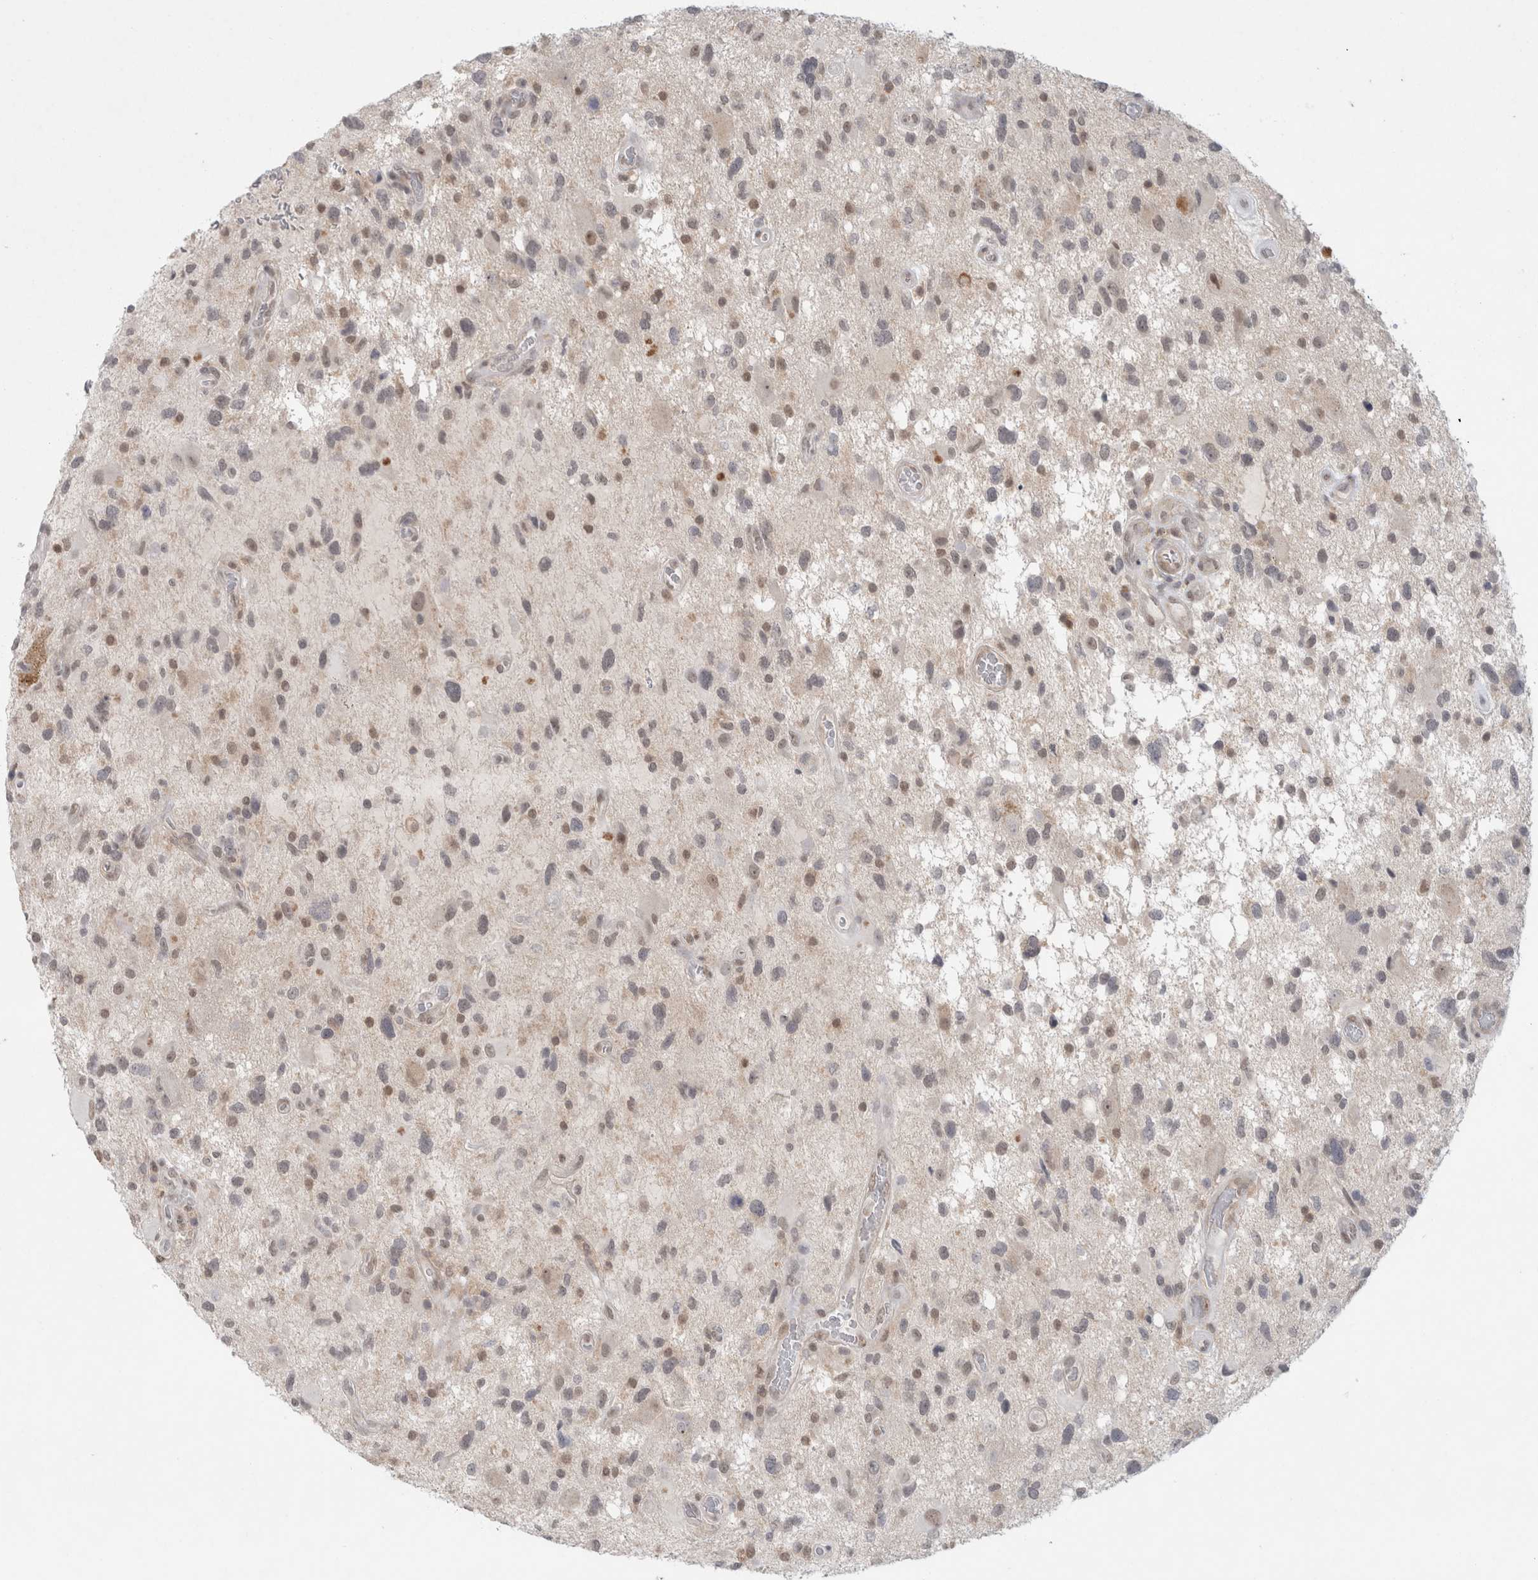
{"staining": {"intensity": "moderate", "quantity": "<25%", "location": "nuclear"}, "tissue": "glioma", "cell_type": "Tumor cells", "image_type": "cancer", "snomed": [{"axis": "morphology", "description": "Glioma, malignant, High grade"}, {"axis": "topography", "description": "Brain"}], "caption": "There is low levels of moderate nuclear staining in tumor cells of glioma, as demonstrated by immunohistochemical staining (brown color).", "gene": "FBXO42", "patient": {"sex": "male", "age": 33}}